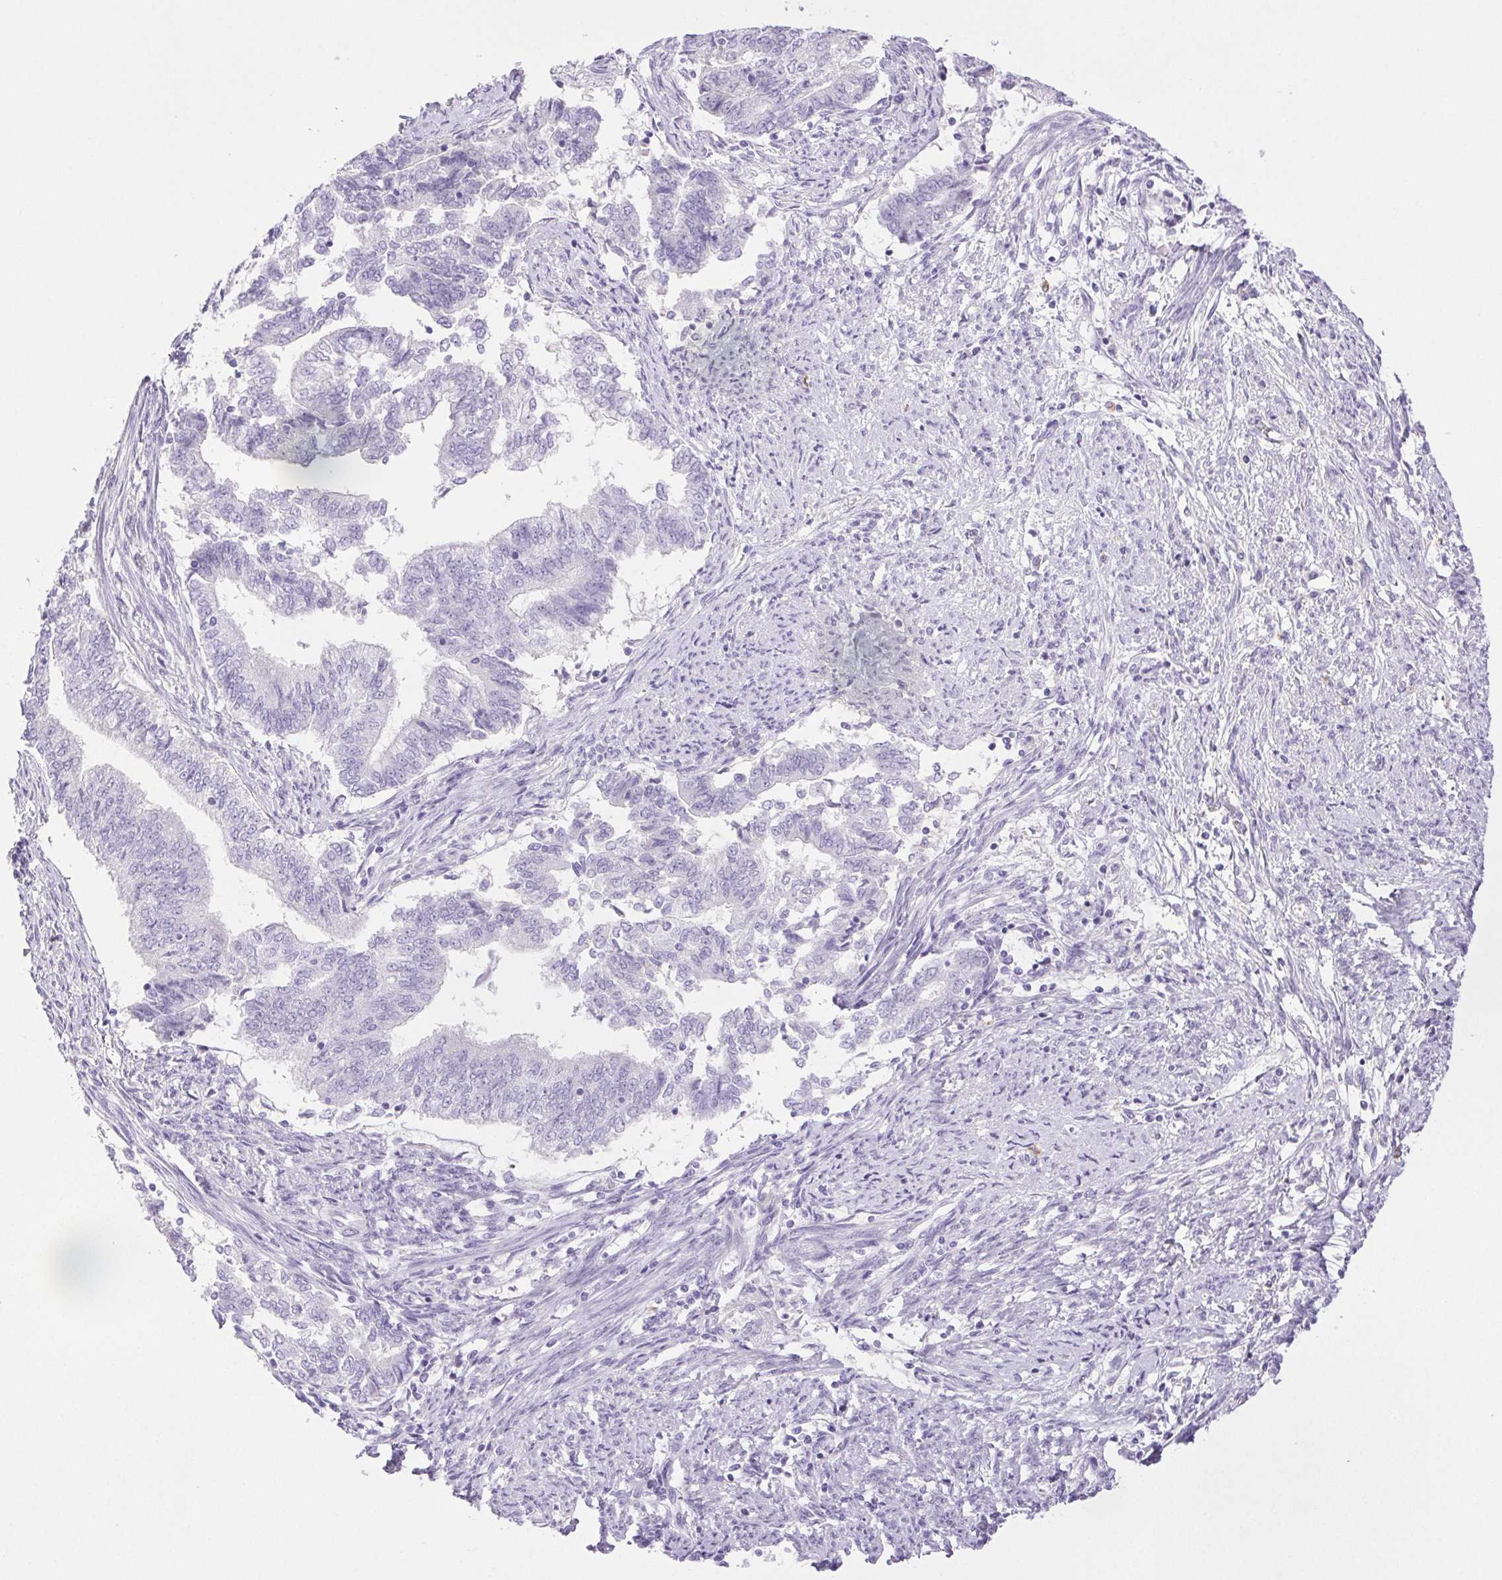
{"staining": {"intensity": "negative", "quantity": "none", "location": "none"}, "tissue": "endometrial cancer", "cell_type": "Tumor cells", "image_type": "cancer", "snomed": [{"axis": "morphology", "description": "Adenocarcinoma, NOS"}, {"axis": "topography", "description": "Endometrium"}], "caption": "A high-resolution histopathology image shows immunohistochemistry (IHC) staining of endometrial adenocarcinoma, which exhibits no significant positivity in tumor cells.", "gene": "PAPPA2", "patient": {"sex": "female", "age": 65}}